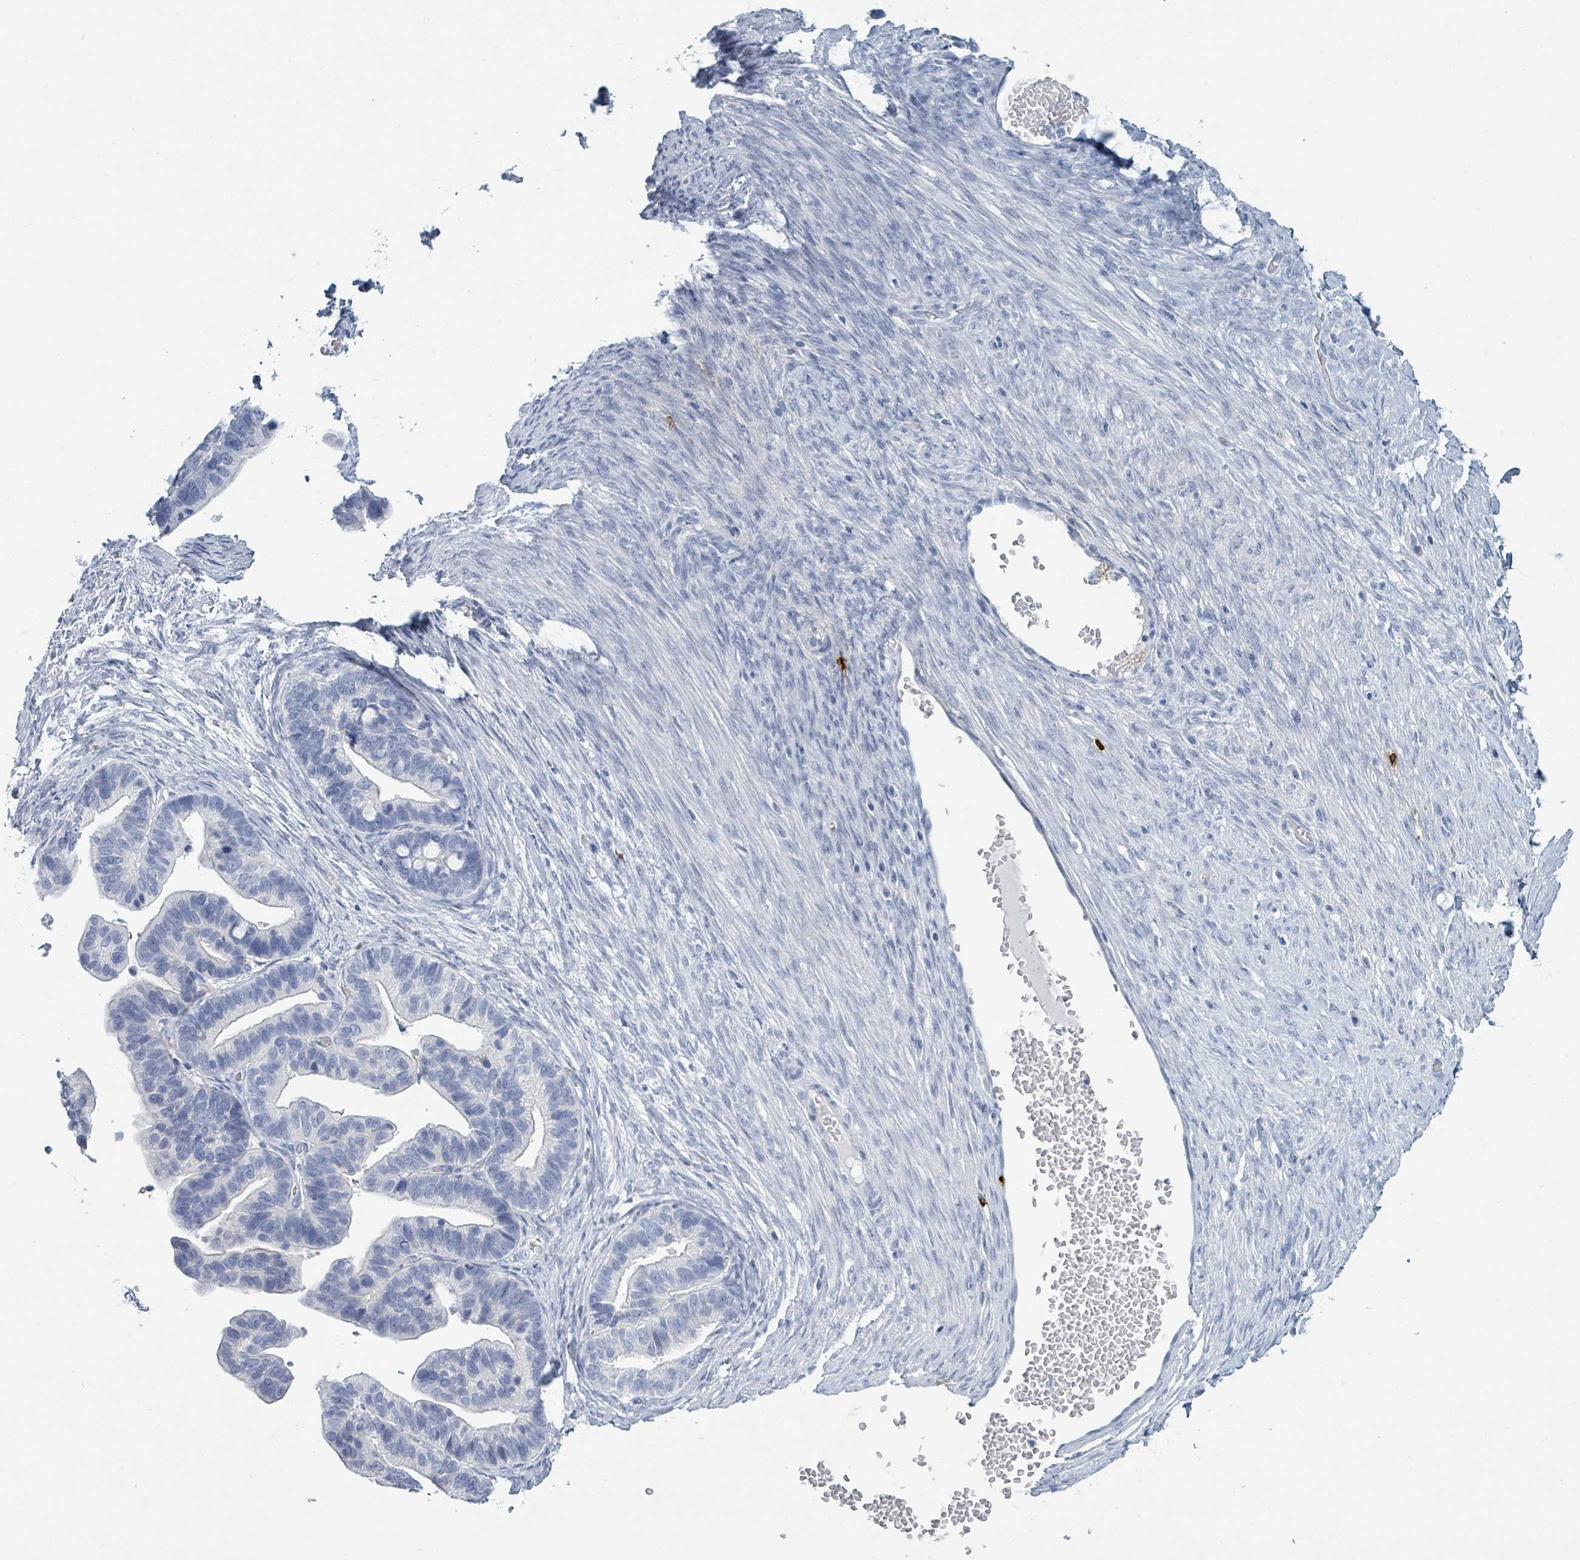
{"staining": {"intensity": "negative", "quantity": "none", "location": "none"}, "tissue": "ovarian cancer", "cell_type": "Tumor cells", "image_type": "cancer", "snomed": [{"axis": "morphology", "description": "Cystadenocarcinoma, serous, NOS"}, {"axis": "topography", "description": "Ovary"}], "caption": "This is an IHC histopathology image of human ovarian cancer (serous cystadenocarcinoma). There is no staining in tumor cells.", "gene": "VPS13D", "patient": {"sex": "female", "age": 56}}